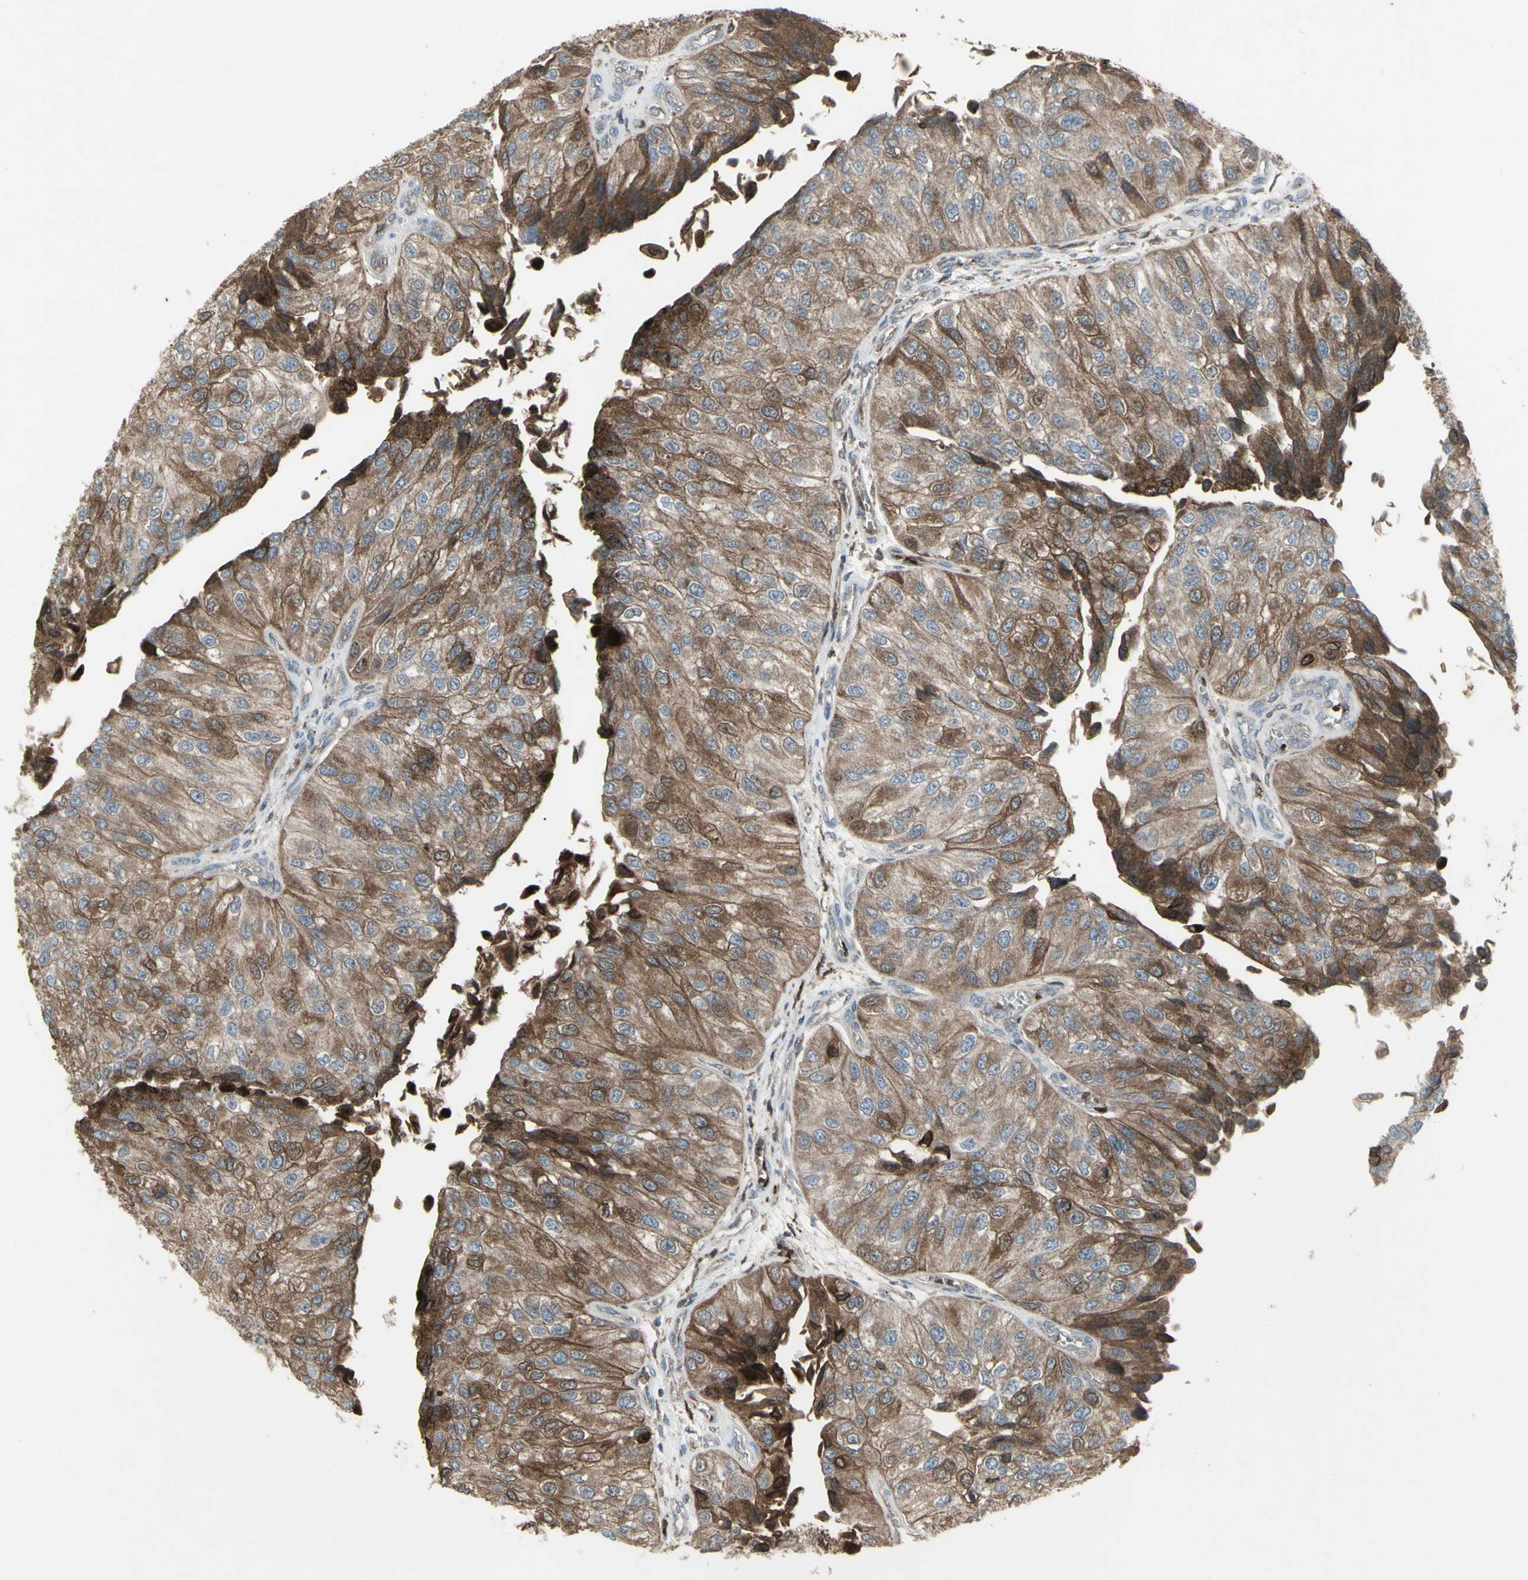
{"staining": {"intensity": "strong", "quantity": ">75%", "location": "cytoplasmic/membranous"}, "tissue": "urothelial cancer", "cell_type": "Tumor cells", "image_type": "cancer", "snomed": [{"axis": "morphology", "description": "Urothelial carcinoma, High grade"}, {"axis": "topography", "description": "Kidney"}, {"axis": "topography", "description": "Urinary bladder"}], "caption": "High-power microscopy captured an immunohistochemistry micrograph of high-grade urothelial carcinoma, revealing strong cytoplasmic/membranous positivity in approximately >75% of tumor cells. The protein is stained brown, and the nuclei are stained in blue (DAB (3,3'-diaminobenzidine) IHC with brightfield microscopy, high magnification).", "gene": "SHC1", "patient": {"sex": "male", "age": 77}}